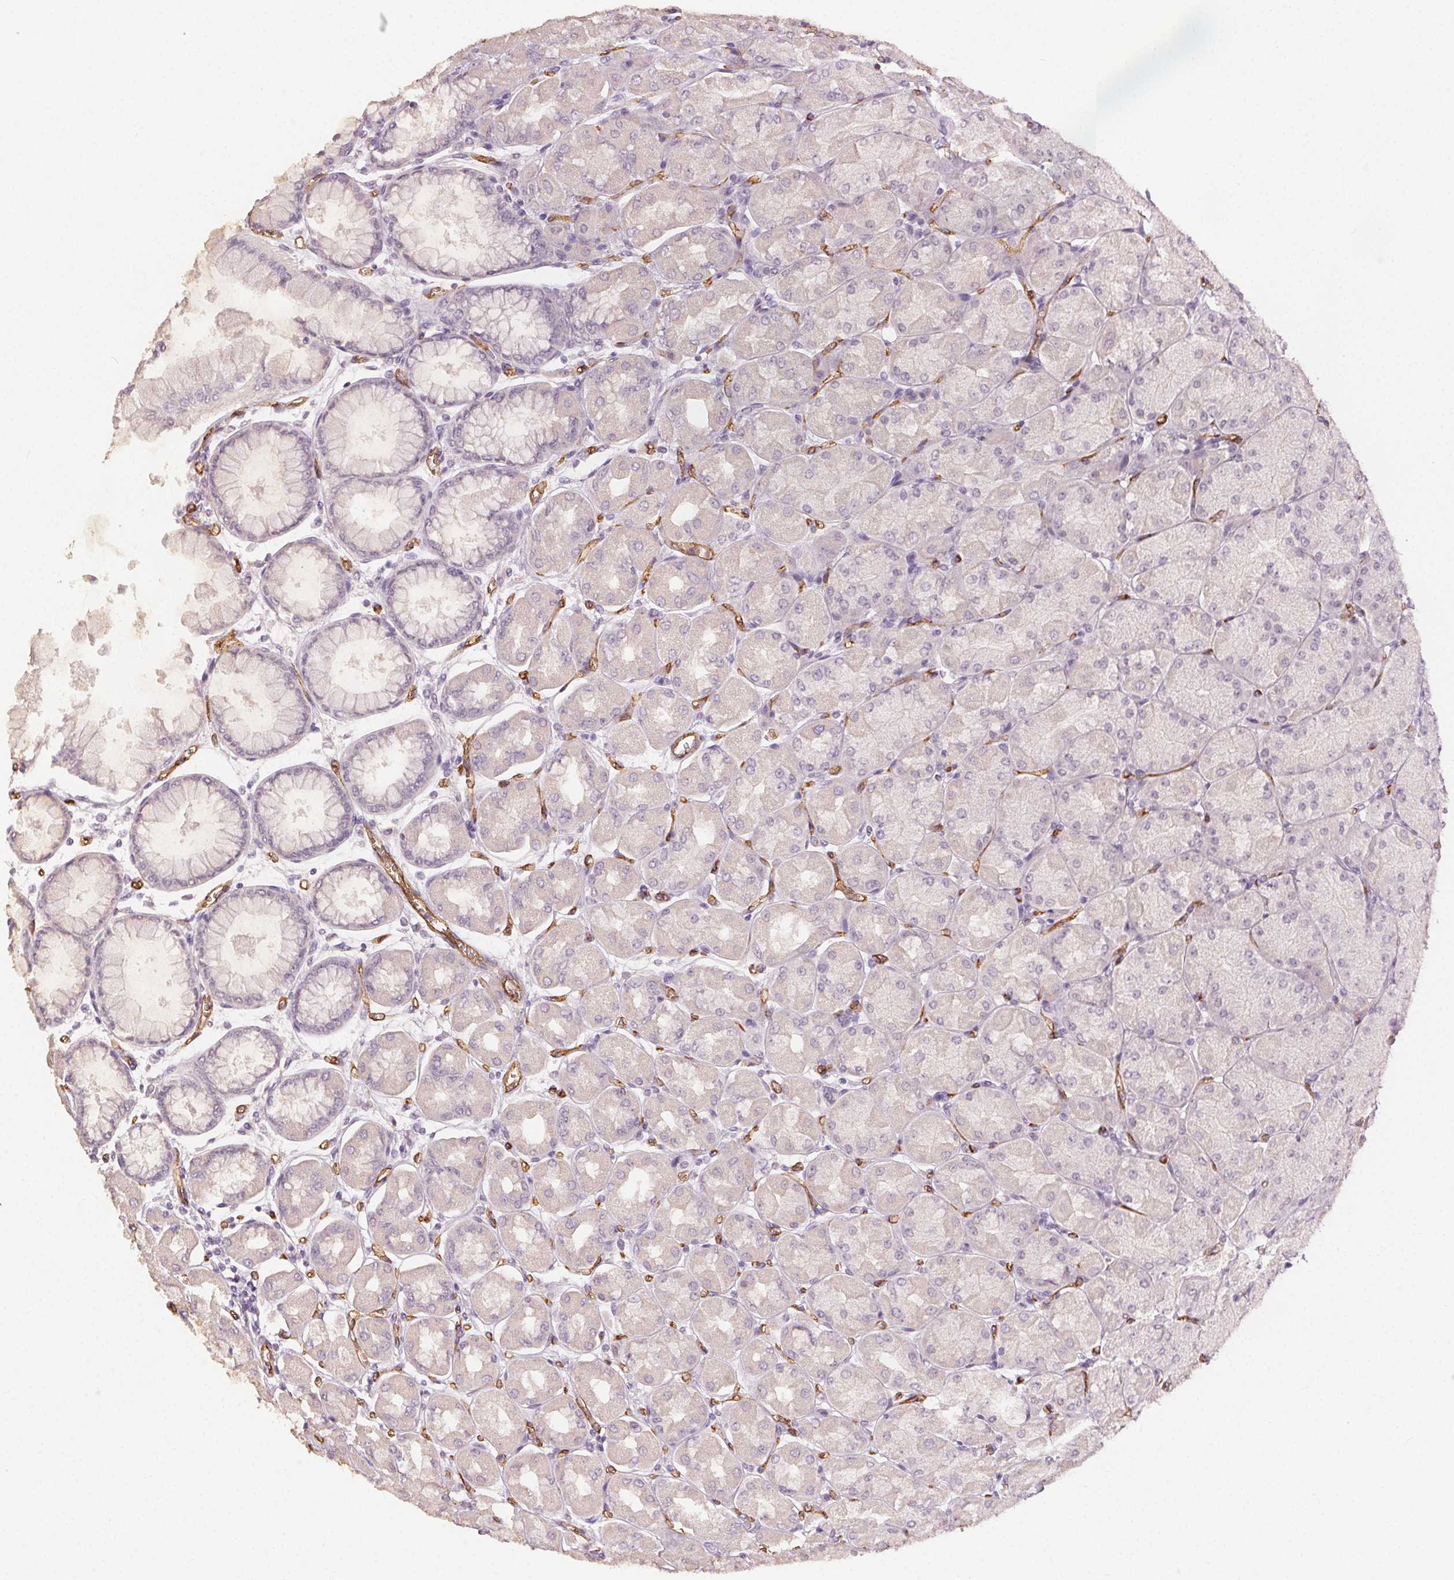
{"staining": {"intensity": "negative", "quantity": "none", "location": "none"}, "tissue": "stomach", "cell_type": "Glandular cells", "image_type": "normal", "snomed": [{"axis": "morphology", "description": "Normal tissue, NOS"}, {"axis": "topography", "description": "Stomach, upper"}], "caption": "The image reveals no staining of glandular cells in normal stomach. The staining is performed using DAB brown chromogen with nuclei counter-stained in using hematoxylin.", "gene": "PODXL", "patient": {"sex": "female", "age": 56}}